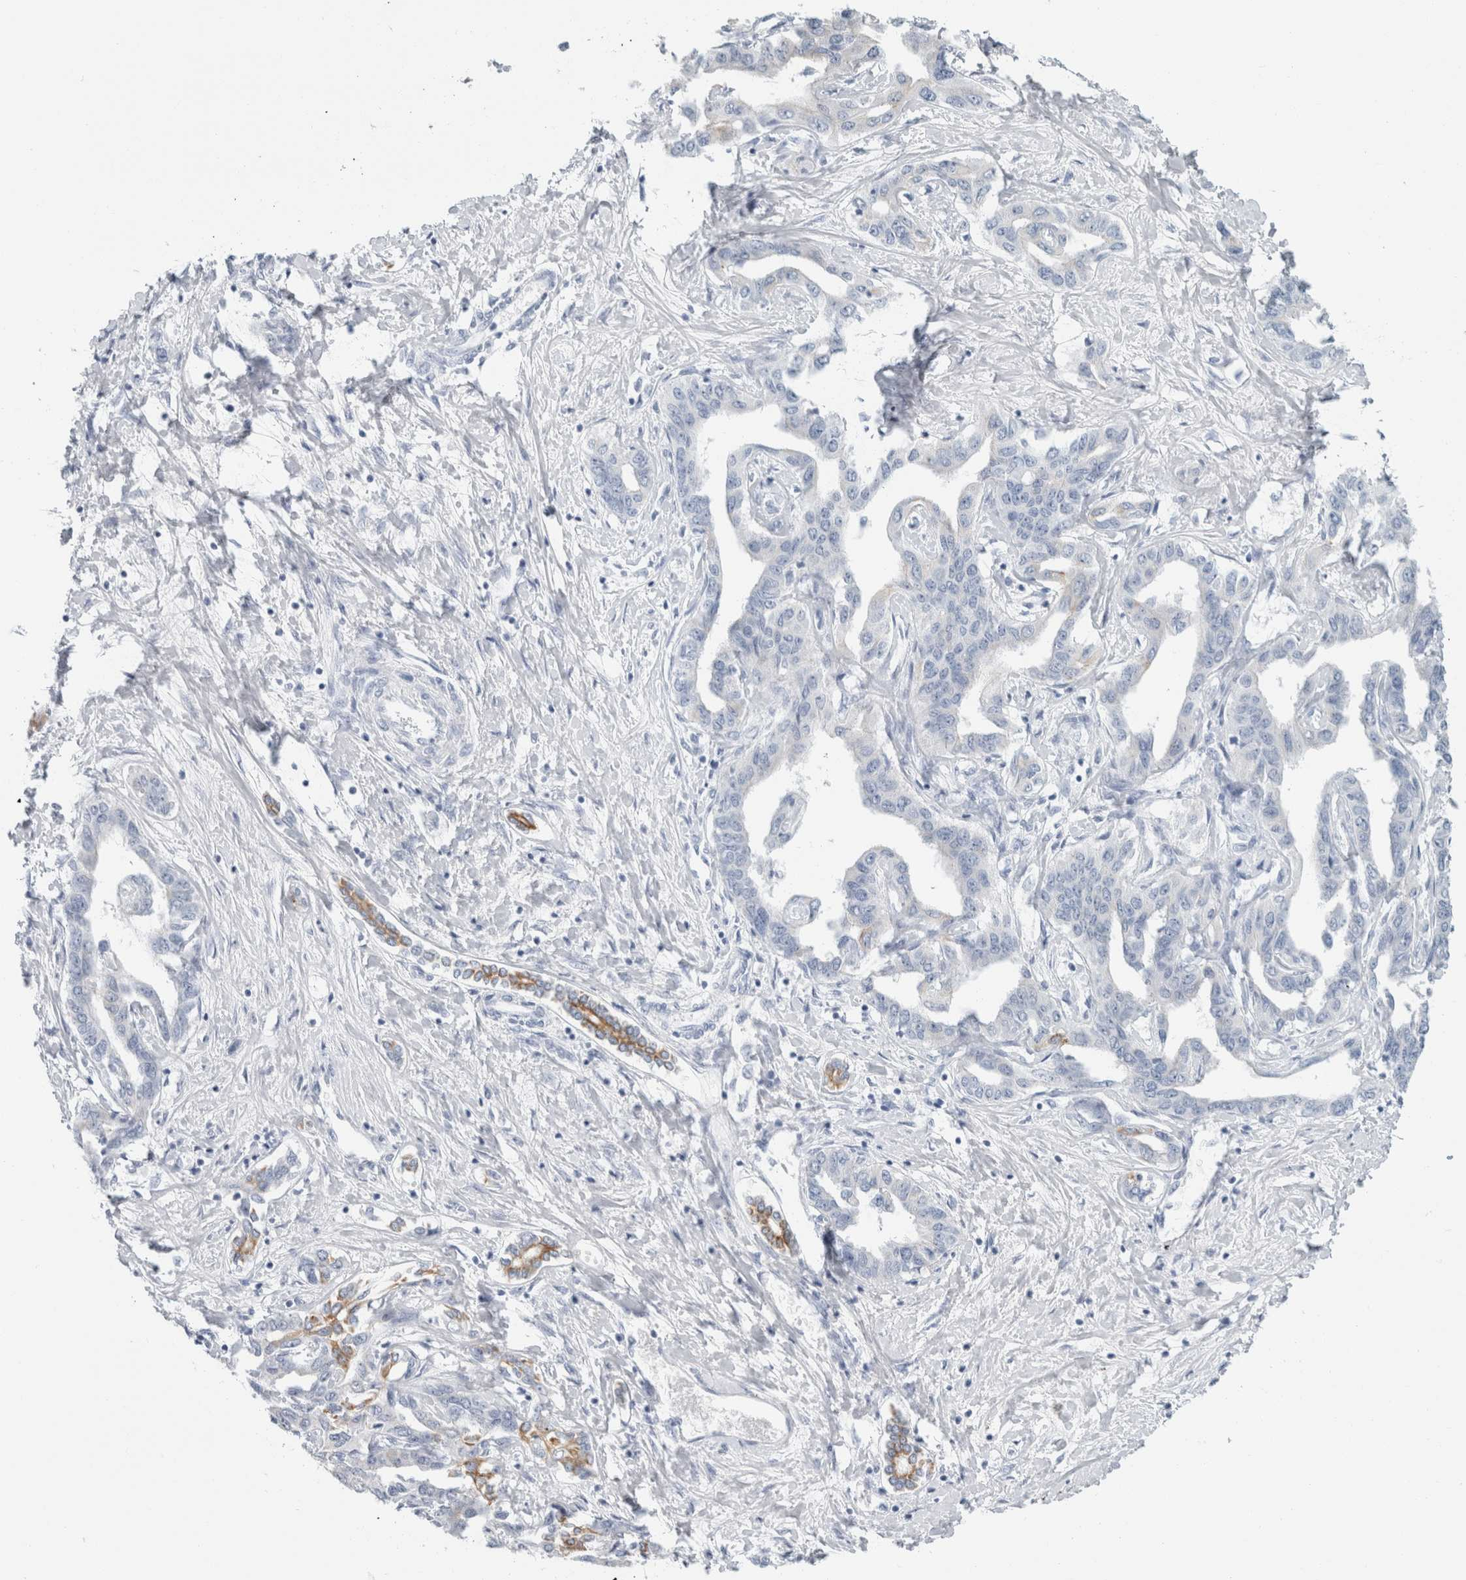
{"staining": {"intensity": "negative", "quantity": "none", "location": "none"}, "tissue": "liver cancer", "cell_type": "Tumor cells", "image_type": "cancer", "snomed": [{"axis": "morphology", "description": "Cholangiocarcinoma"}, {"axis": "topography", "description": "Liver"}], "caption": "DAB immunohistochemical staining of human liver cancer (cholangiocarcinoma) demonstrates no significant expression in tumor cells. (DAB immunohistochemistry (IHC) visualized using brightfield microscopy, high magnification).", "gene": "RPH3AL", "patient": {"sex": "male", "age": 59}}